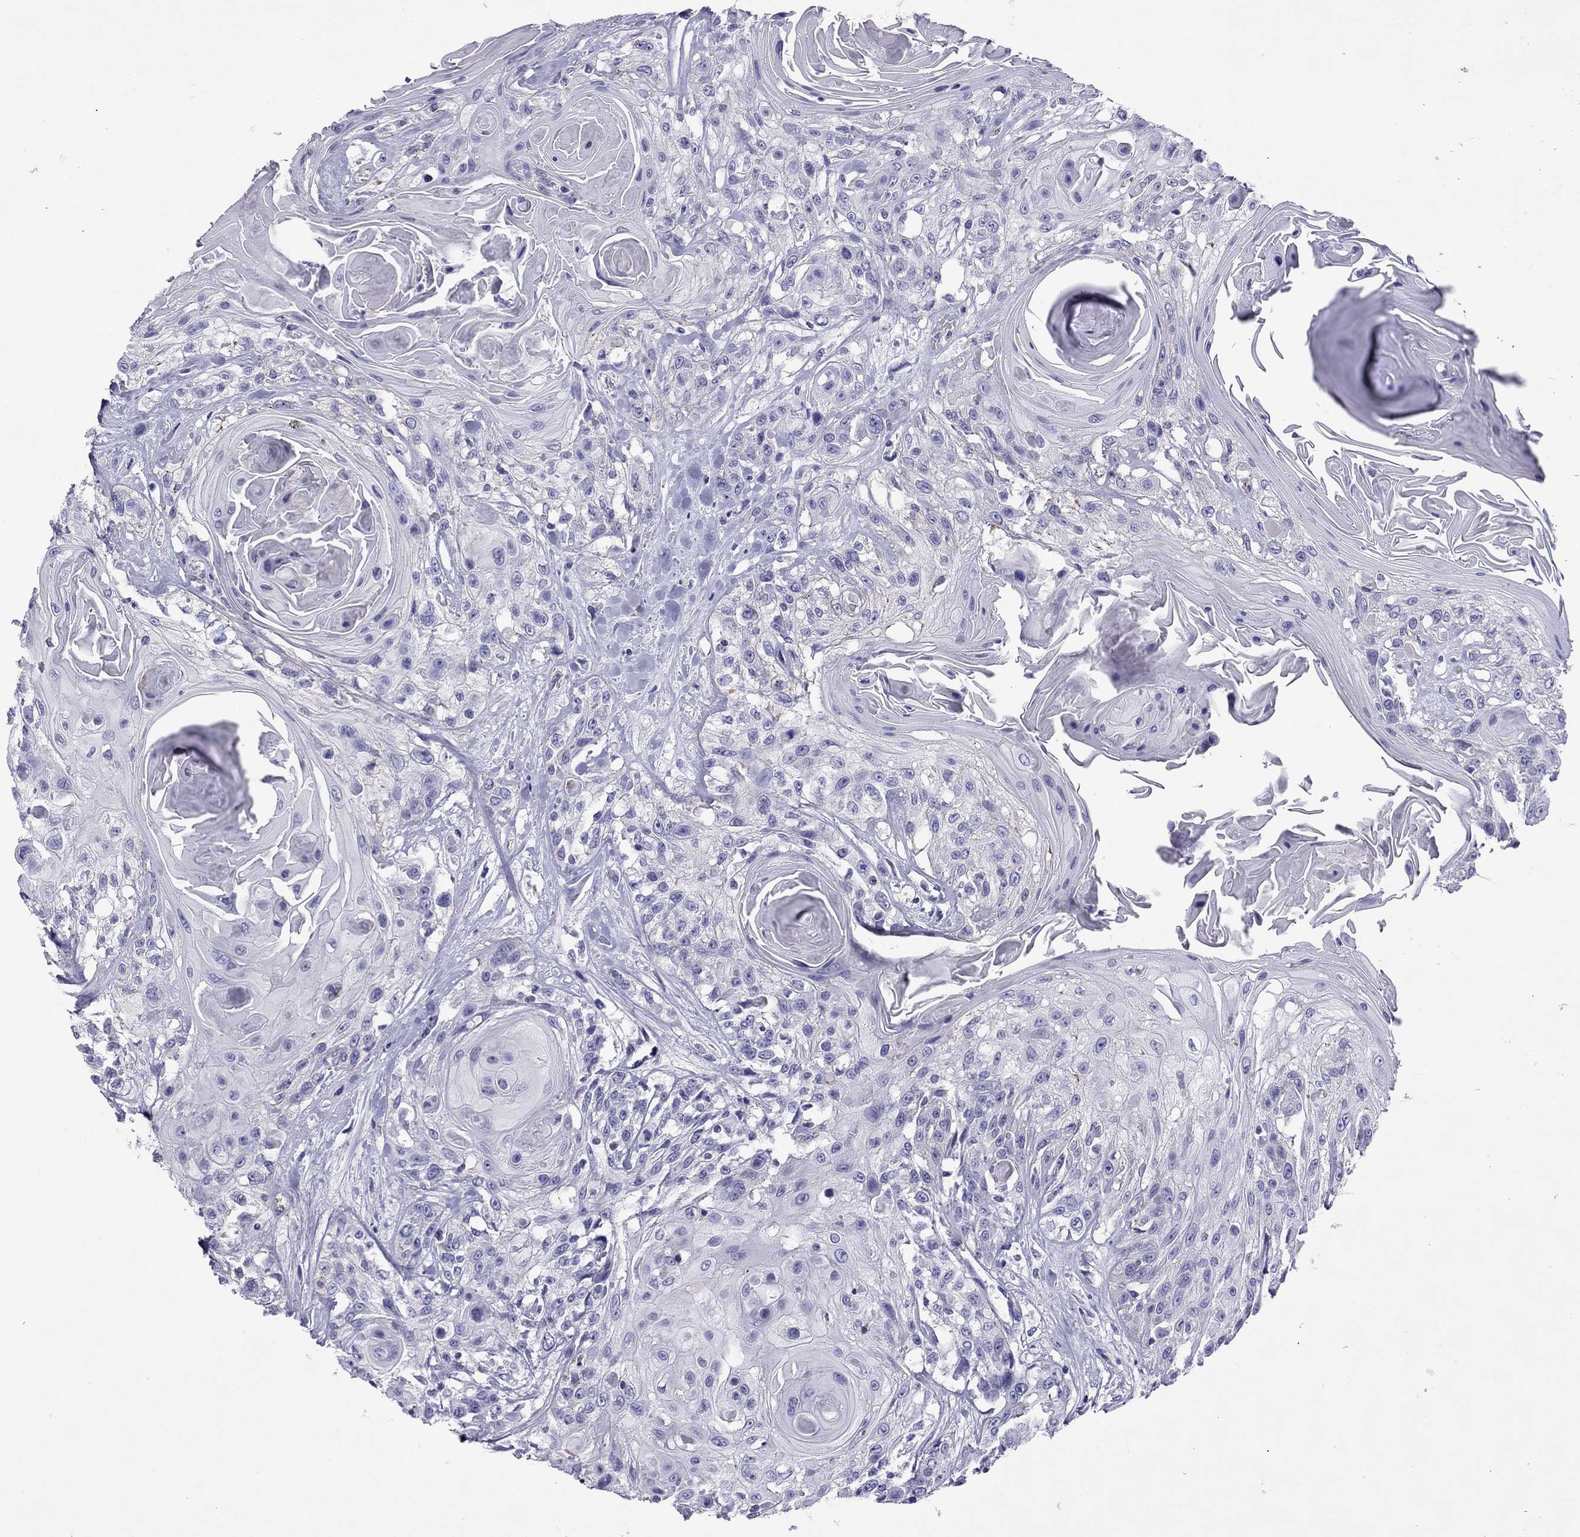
{"staining": {"intensity": "negative", "quantity": "none", "location": "none"}, "tissue": "head and neck cancer", "cell_type": "Tumor cells", "image_type": "cancer", "snomed": [{"axis": "morphology", "description": "Squamous cell carcinoma, NOS"}, {"axis": "topography", "description": "Head-Neck"}], "caption": "Tumor cells are negative for protein expression in human head and neck cancer (squamous cell carcinoma). (Brightfield microscopy of DAB (3,3'-diaminobenzidine) IHC at high magnification).", "gene": "MYL11", "patient": {"sex": "female", "age": 59}}